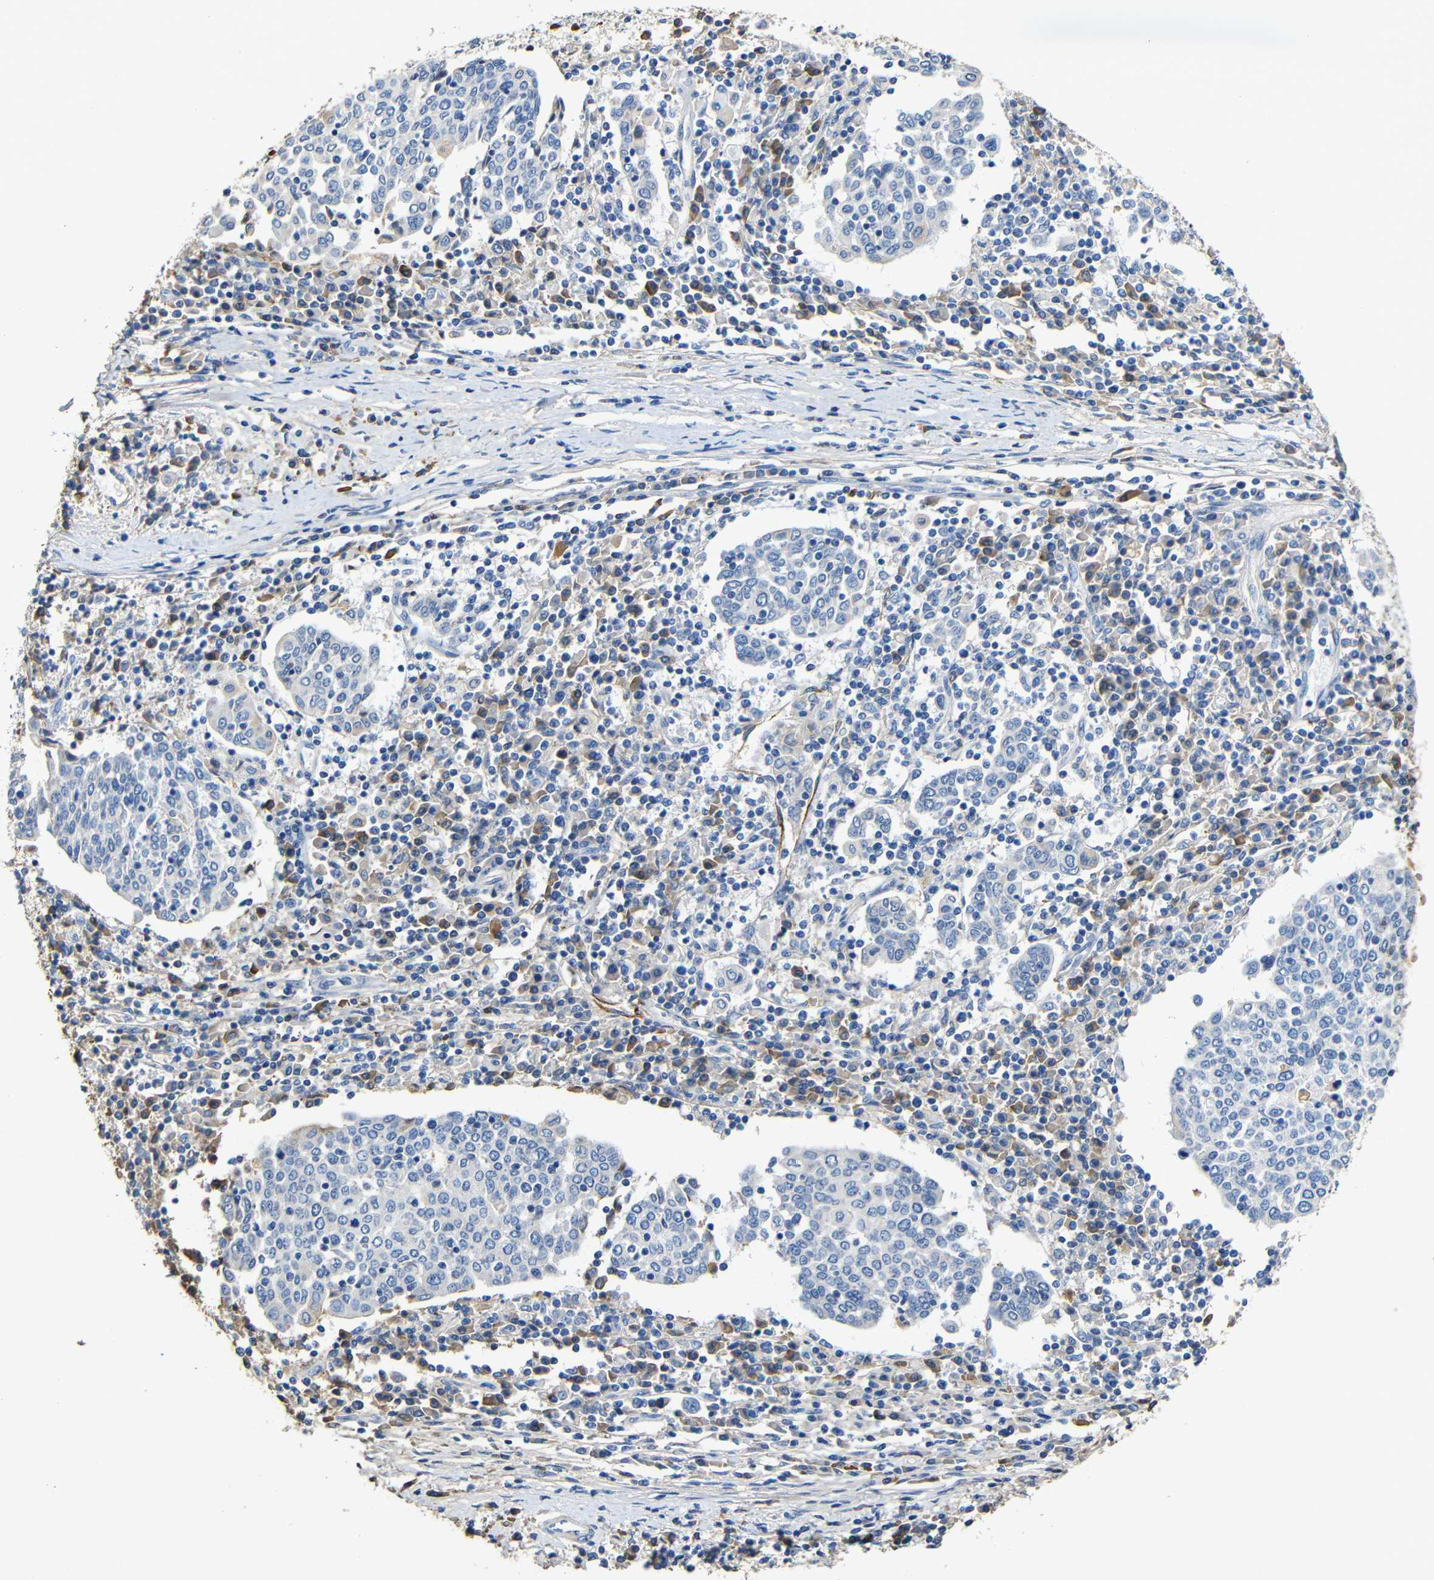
{"staining": {"intensity": "negative", "quantity": "none", "location": "none"}, "tissue": "cervical cancer", "cell_type": "Tumor cells", "image_type": "cancer", "snomed": [{"axis": "morphology", "description": "Squamous cell carcinoma, NOS"}, {"axis": "topography", "description": "Cervix"}], "caption": "This is an IHC image of cervical cancer. There is no staining in tumor cells.", "gene": "ACKR2", "patient": {"sex": "female", "age": 40}}